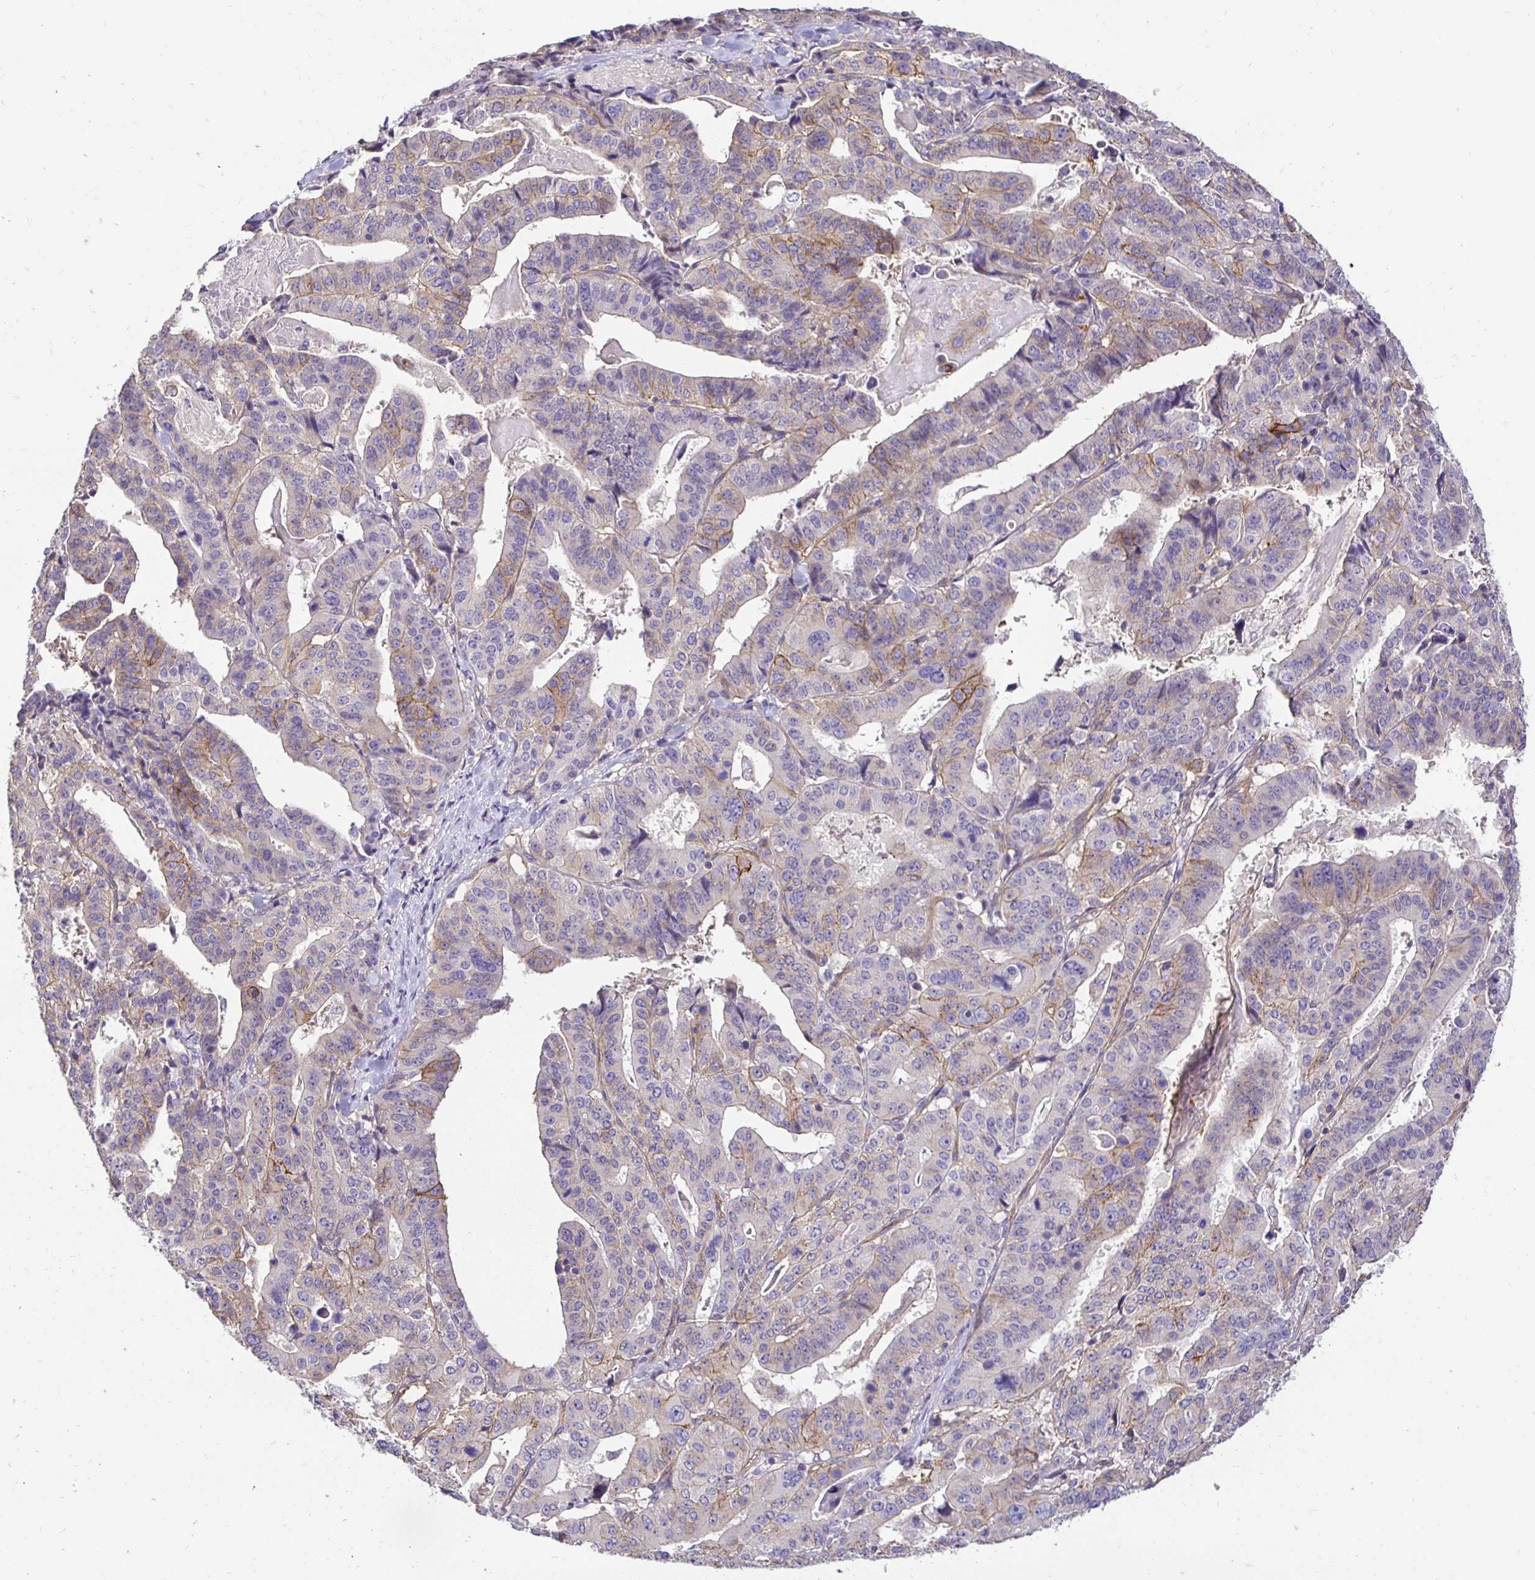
{"staining": {"intensity": "weak", "quantity": "<25%", "location": "cytoplasmic/membranous"}, "tissue": "stomach cancer", "cell_type": "Tumor cells", "image_type": "cancer", "snomed": [{"axis": "morphology", "description": "Adenocarcinoma, NOS"}, {"axis": "topography", "description": "Stomach"}], "caption": "IHC histopathology image of neoplastic tissue: stomach cancer stained with DAB (3,3'-diaminobenzidine) displays no significant protein staining in tumor cells.", "gene": "SLC9A1", "patient": {"sex": "male", "age": 48}}